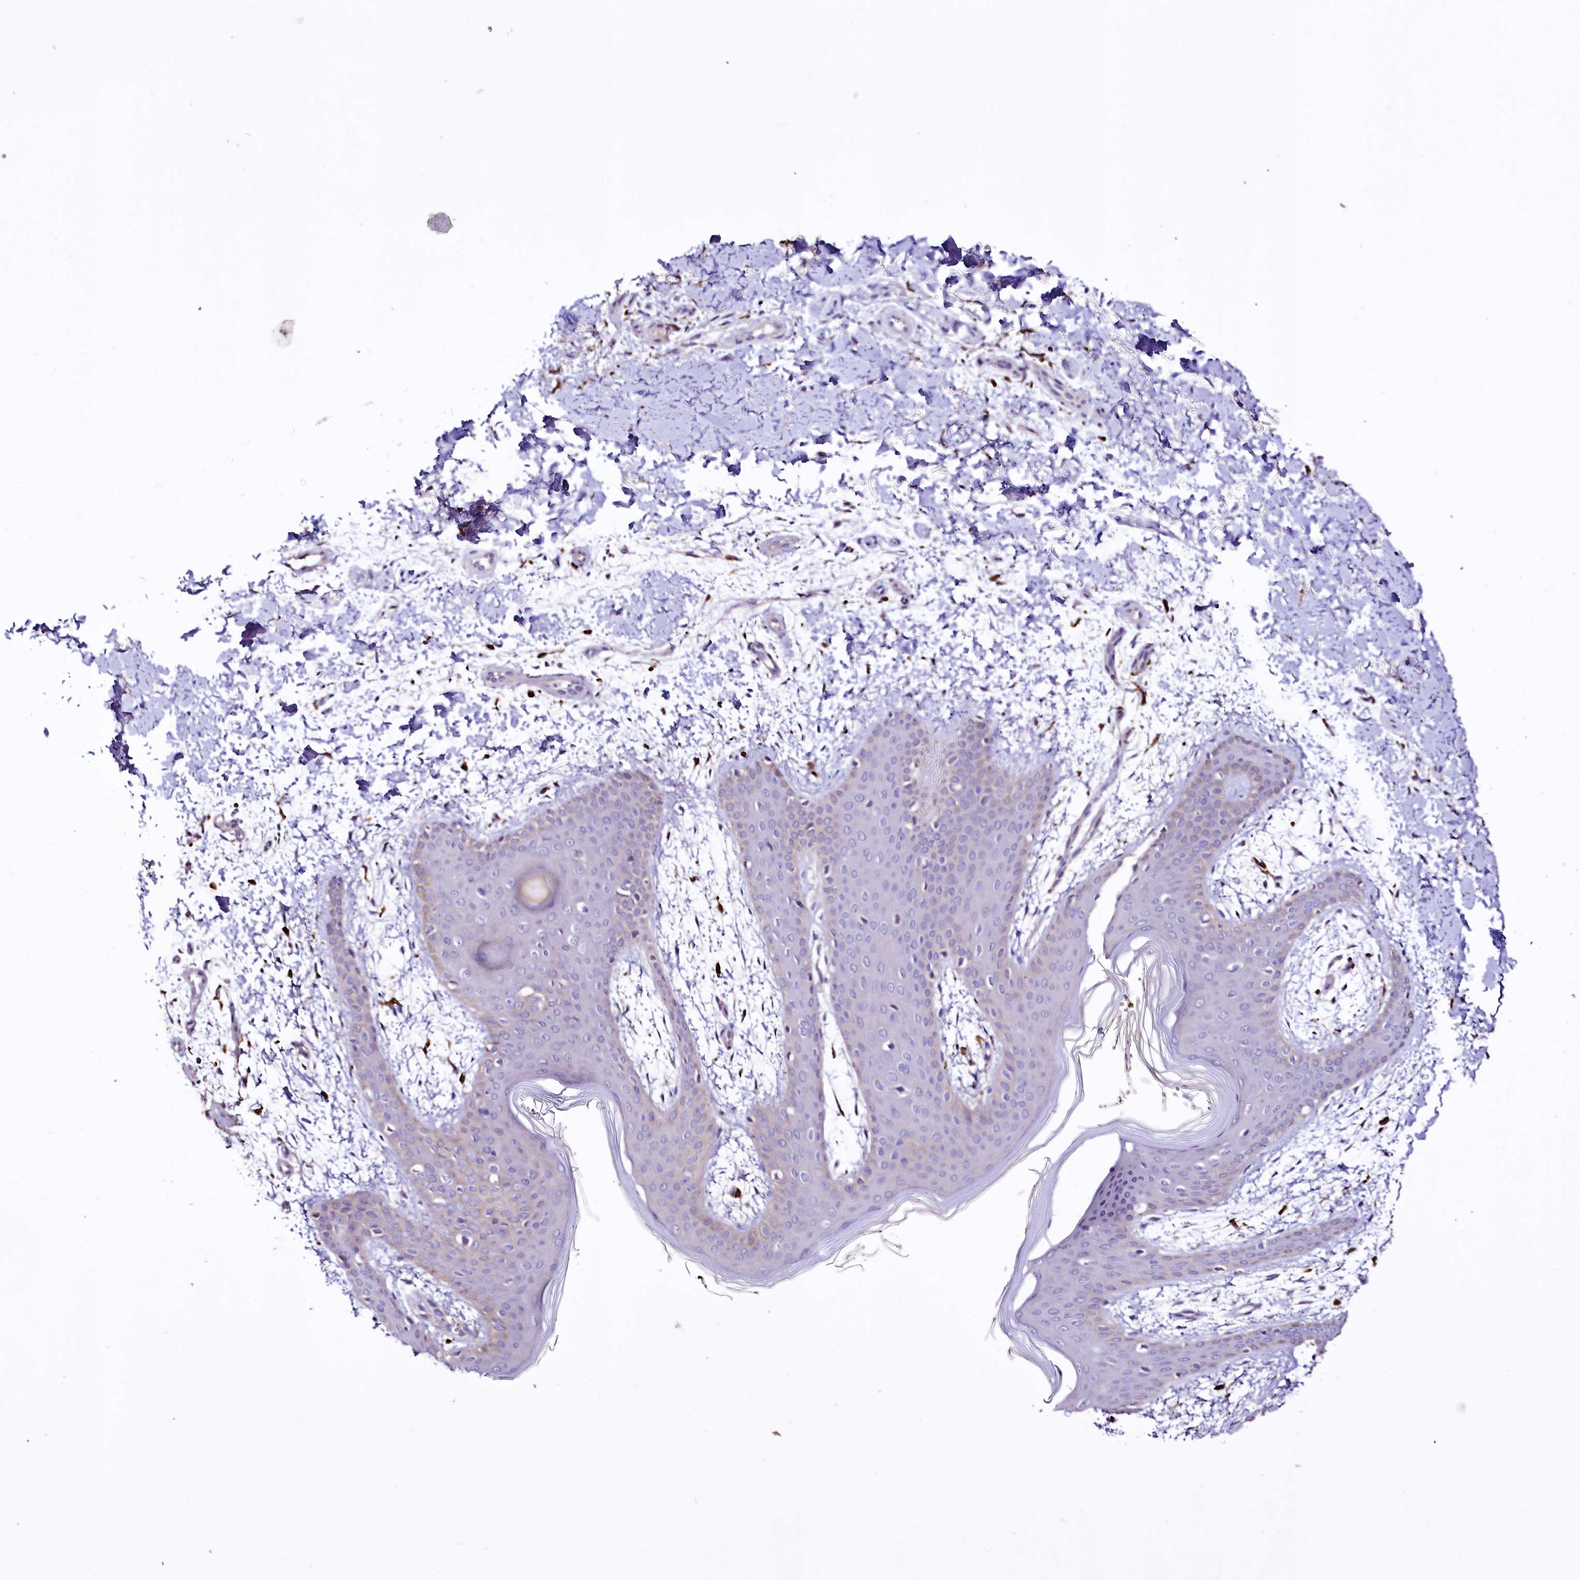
{"staining": {"intensity": "weak", "quantity": ">75%", "location": "cytoplasmic/membranous"}, "tissue": "skin", "cell_type": "Fibroblasts", "image_type": "normal", "snomed": [{"axis": "morphology", "description": "Normal tissue, NOS"}, {"axis": "topography", "description": "Skin"}], "caption": "This photomicrograph exhibits immunohistochemistry (IHC) staining of benign human skin, with low weak cytoplasmic/membranous staining in about >75% of fibroblasts.", "gene": "ZNF45", "patient": {"sex": "male", "age": 36}}